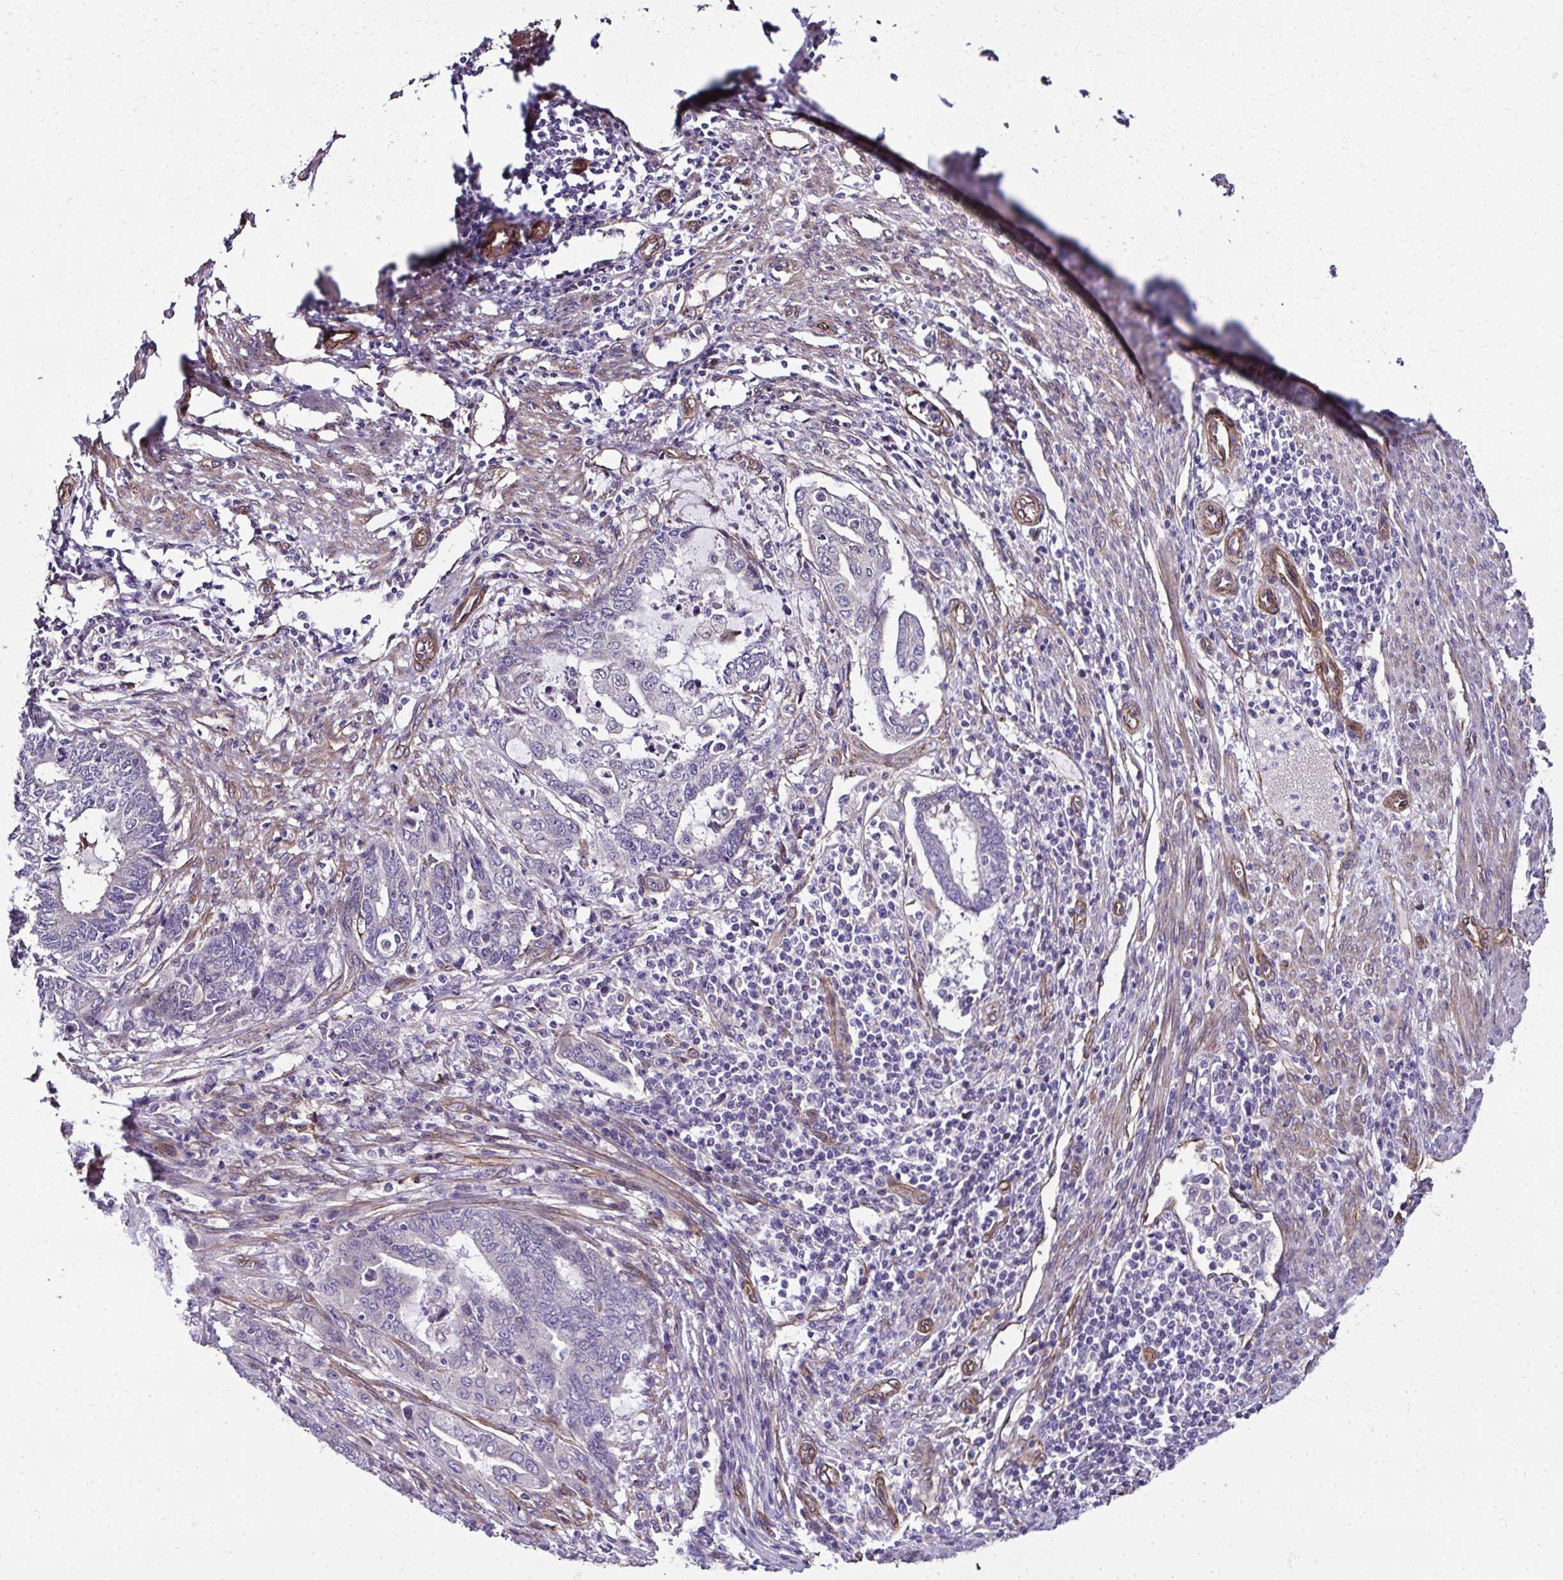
{"staining": {"intensity": "negative", "quantity": "none", "location": "none"}, "tissue": "endometrial cancer", "cell_type": "Tumor cells", "image_type": "cancer", "snomed": [{"axis": "morphology", "description": "Adenocarcinoma, NOS"}, {"axis": "topography", "description": "Uterus"}, {"axis": "topography", "description": "Endometrium"}], "caption": "Immunohistochemistry image of neoplastic tissue: endometrial cancer (adenocarcinoma) stained with DAB (3,3'-diaminobenzidine) shows no significant protein positivity in tumor cells. (DAB immunohistochemistry with hematoxylin counter stain).", "gene": "TRIM52", "patient": {"sex": "female", "age": 70}}